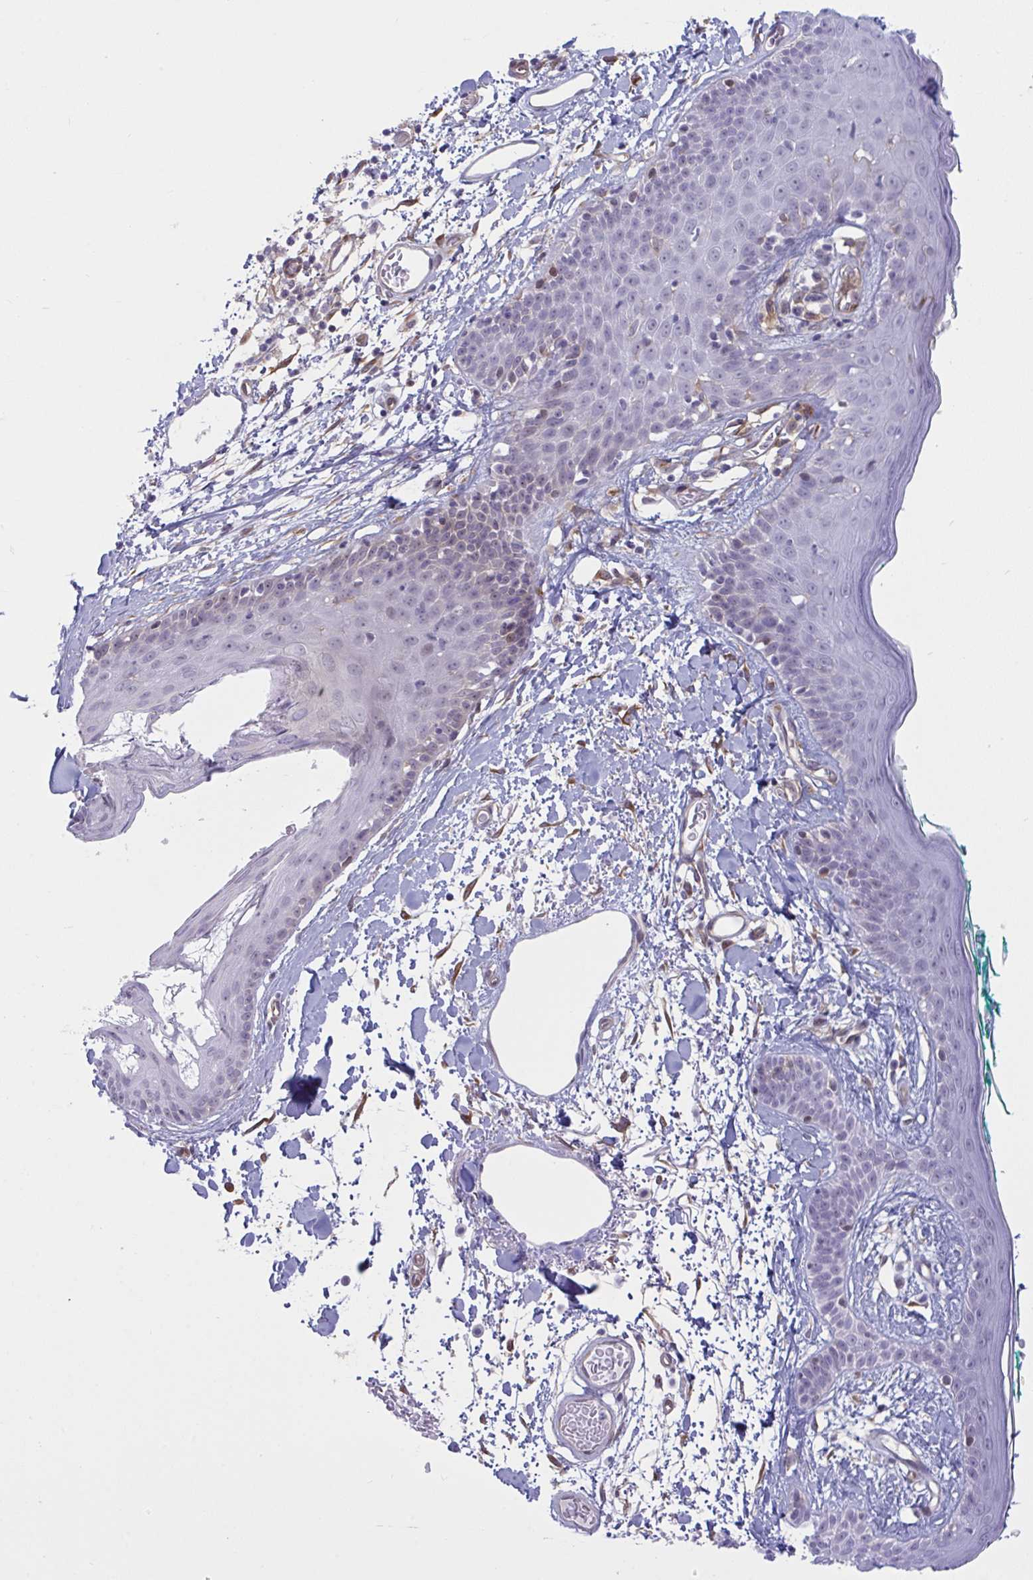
{"staining": {"intensity": "moderate", "quantity": ">75%", "location": "cytoplasmic/membranous"}, "tissue": "skin", "cell_type": "Fibroblasts", "image_type": "normal", "snomed": [{"axis": "morphology", "description": "Normal tissue, NOS"}, {"axis": "topography", "description": "Skin"}], "caption": "DAB immunohistochemical staining of normal skin displays moderate cytoplasmic/membranous protein expression in approximately >75% of fibroblasts. The staining was performed using DAB to visualize the protein expression in brown, while the nuclei were stained in blue with hematoxylin (Magnification: 20x).", "gene": "PRRT4", "patient": {"sex": "male", "age": 79}}